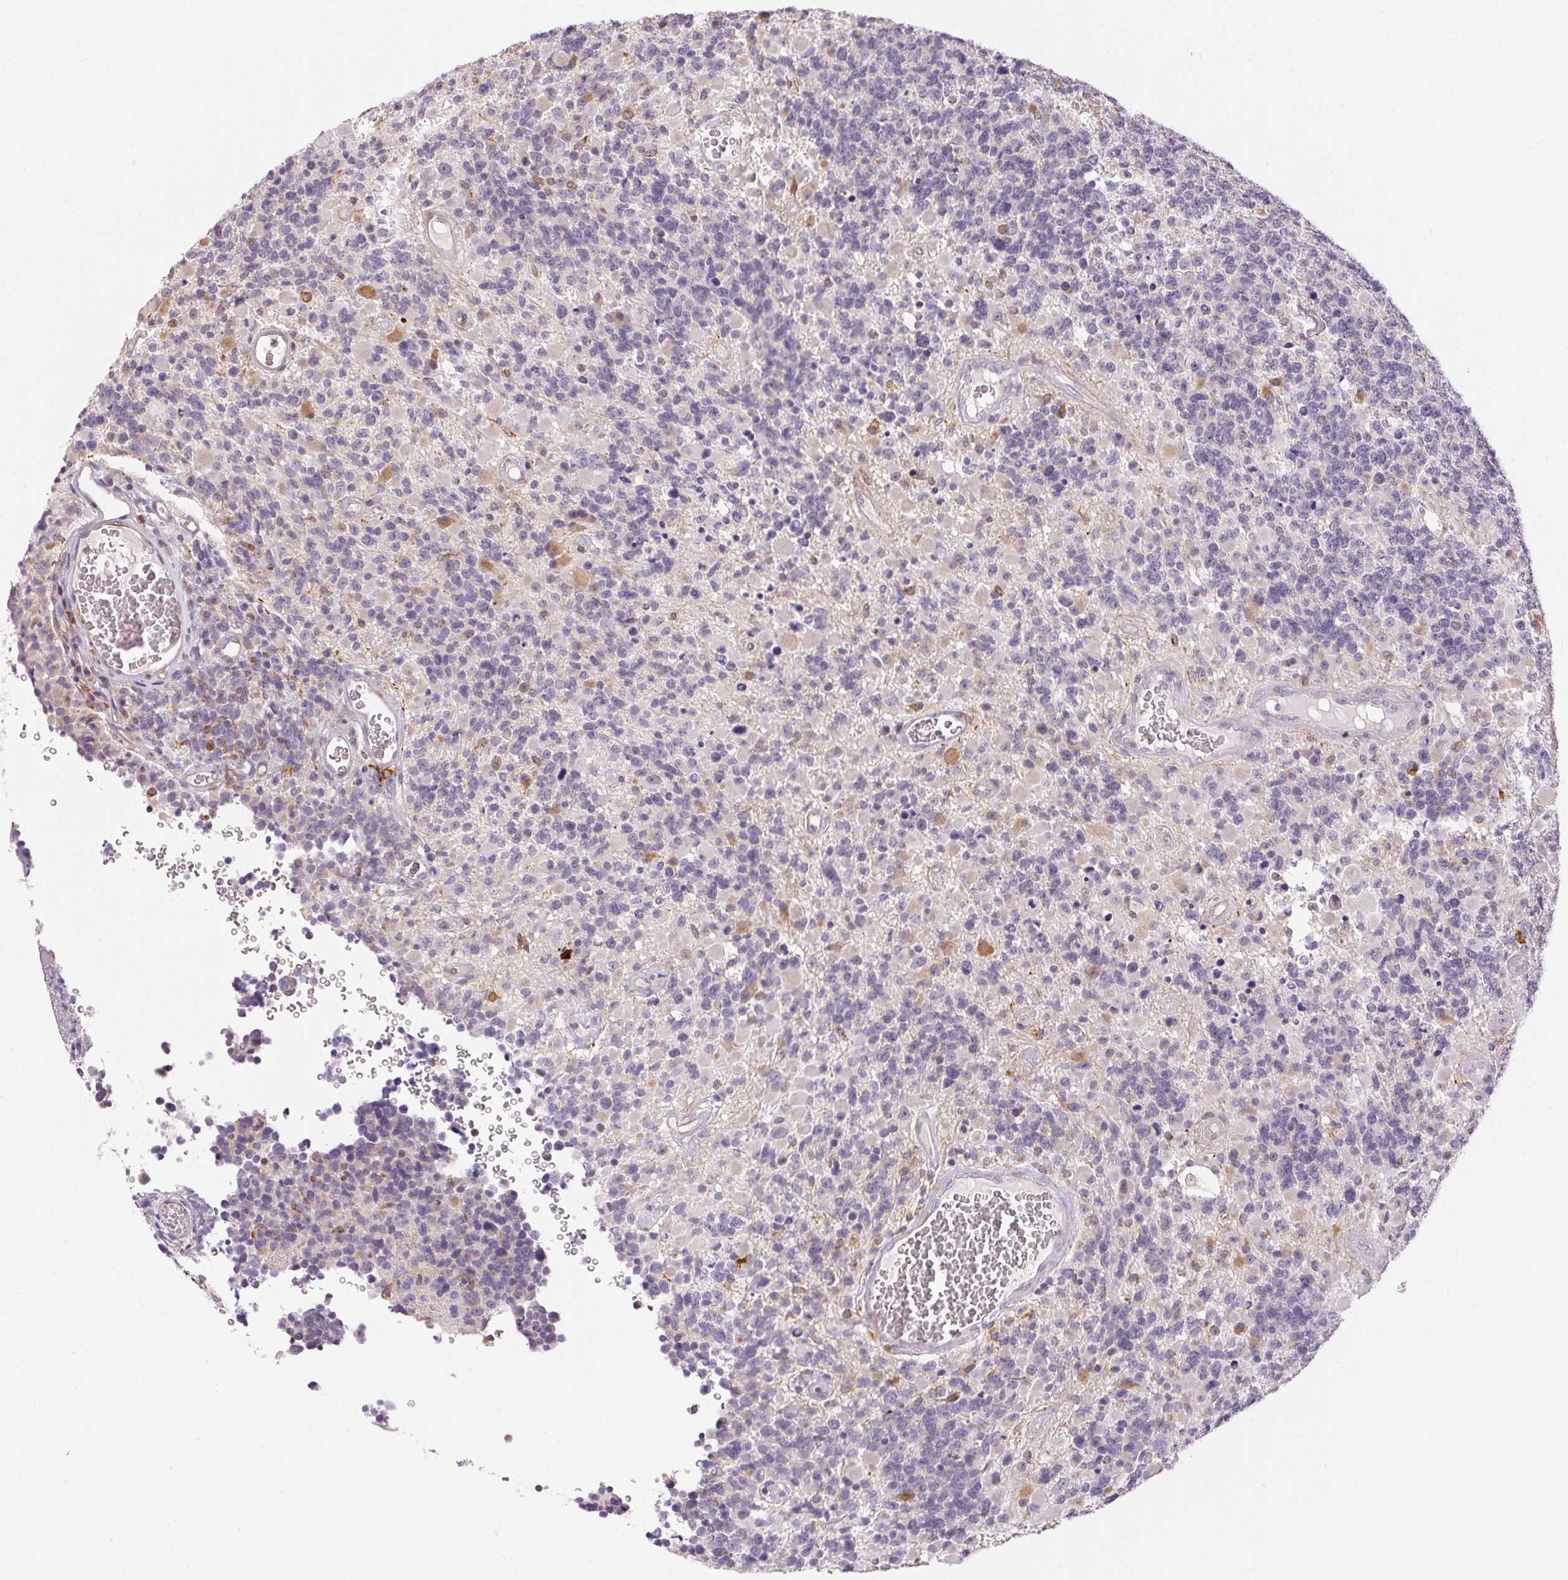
{"staining": {"intensity": "negative", "quantity": "none", "location": "none"}, "tissue": "glioma", "cell_type": "Tumor cells", "image_type": "cancer", "snomed": [{"axis": "morphology", "description": "Glioma, malignant, High grade"}, {"axis": "topography", "description": "Brain"}], "caption": "Human glioma stained for a protein using immunohistochemistry (IHC) exhibits no staining in tumor cells.", "gene": "RPGRIP1", "patient": {"sex": "female", "age": 40}}